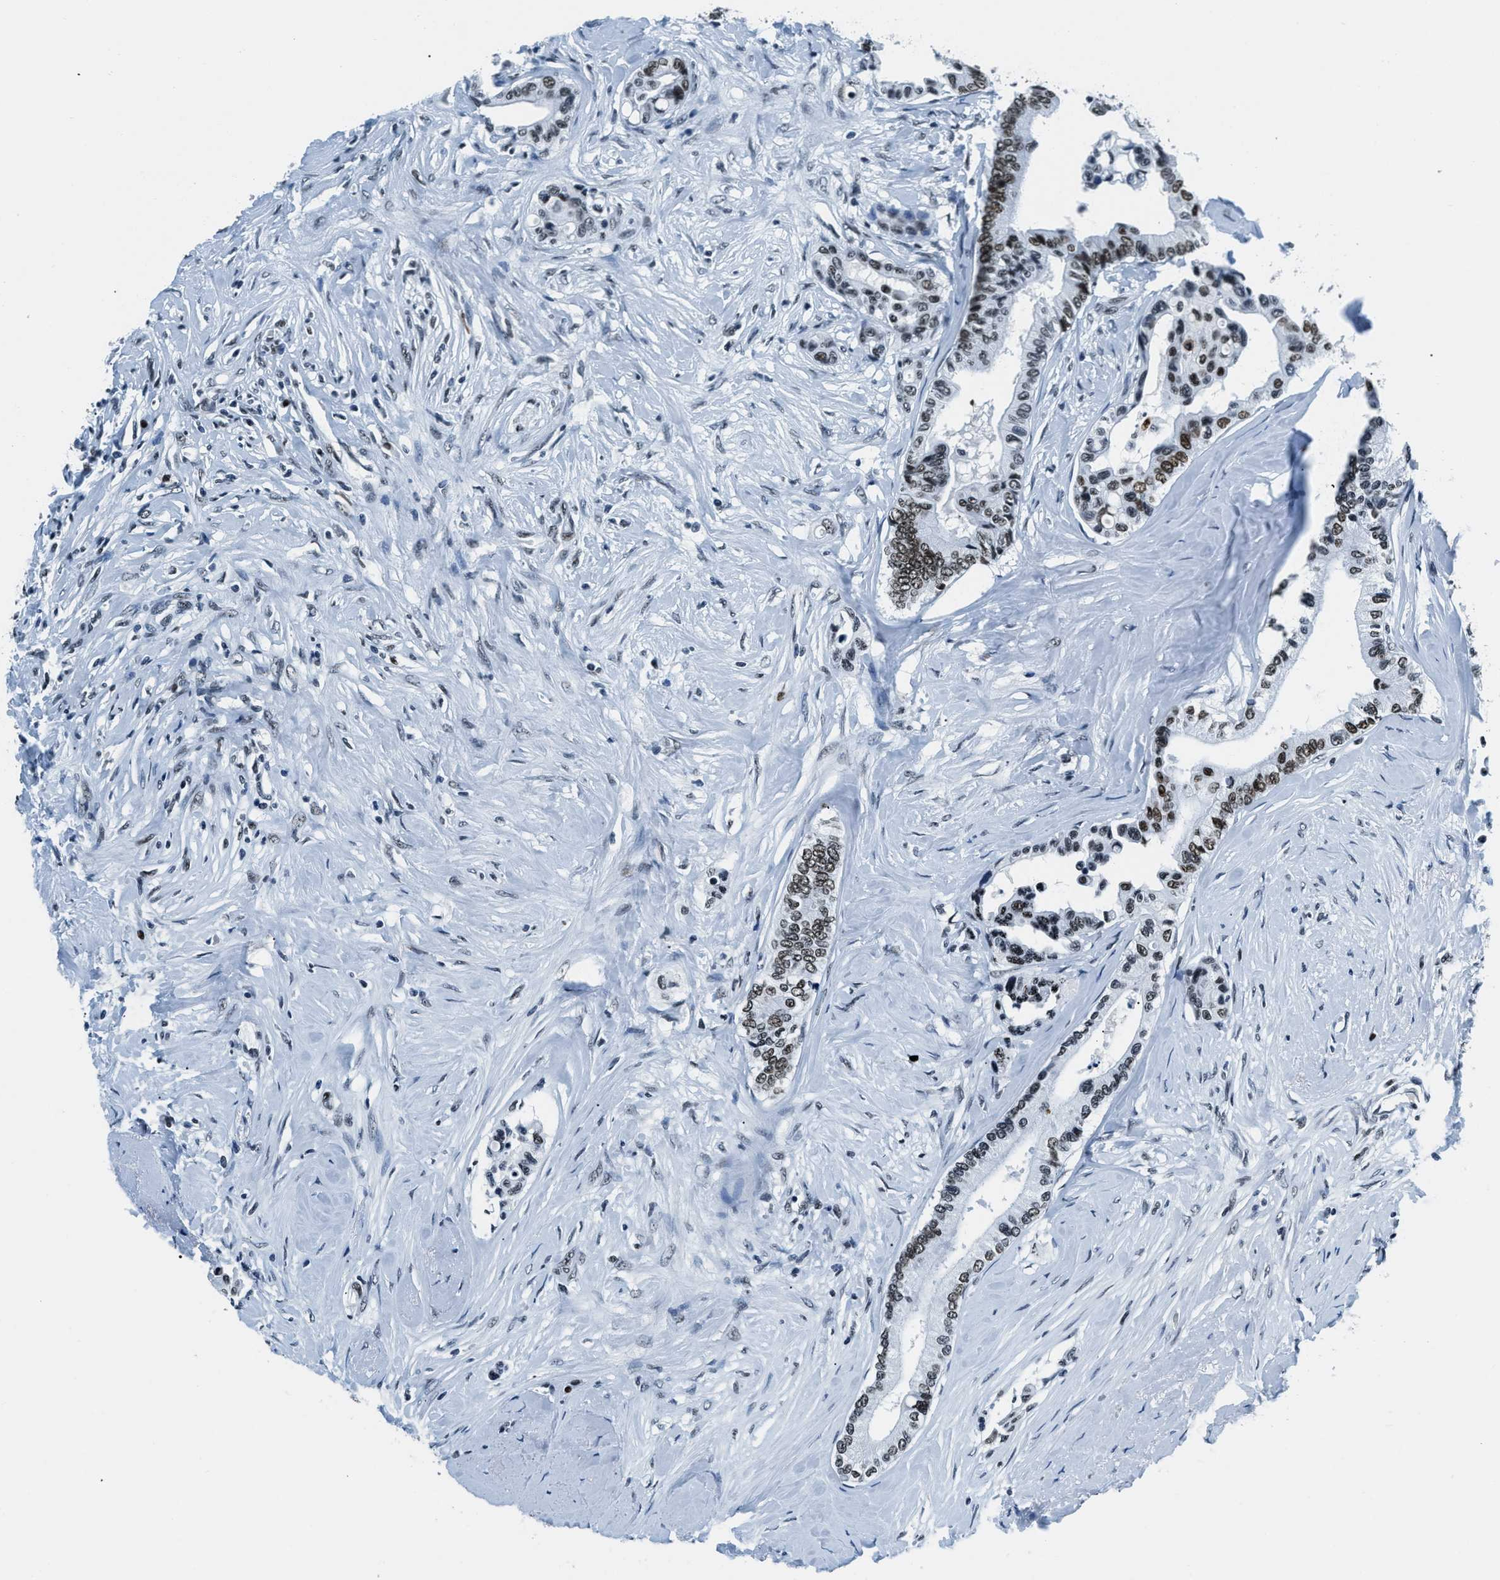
{"staining": {"intensity": "moderate", "quantity": "25%-75%", "location": "nuclear"}, "tissue": "colorectal cancer", "cell_type": "Tumor cells", "image_type": "cancer", "snomed": [{"axis": "morphology", "description": "Normal tissue, NOS"}, {"axis": "morphology", "description": "Adenocarcinoma, NOS"}, {"axis": "topography", "description": "Colon"}], "caption": "This histopathology image displays immunohistochemistry (IHC) staining of human colorectal cancer (adenocarcinoma), with medium moderate nuclear staining in approximately 25%-75% of tumor cells.", "gene": "TOP1", "patient": {"sex": "male", "age": 82}}